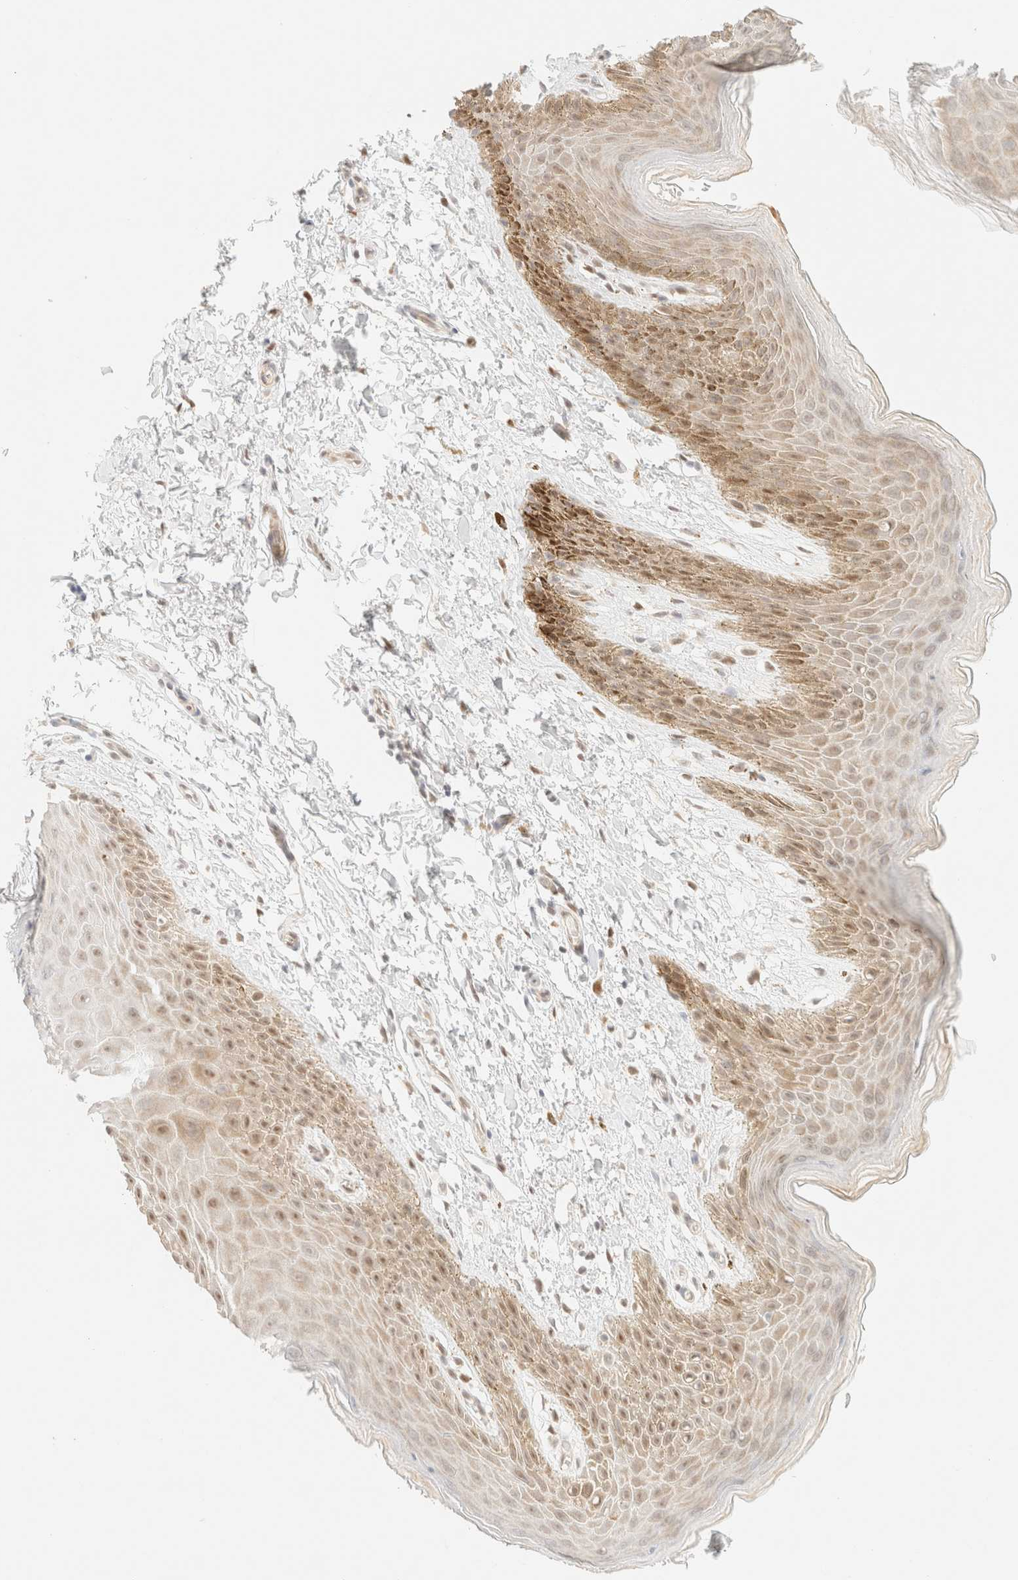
{"staining": {"intensity": "moderate", "quantity": "<25%", "location": "cytoplasmic/membranous,nuclear"}, "tissue": "skin", "cell_type": "Epidermal cells", "image_type": "normal", "snomed": [{"axis": "morphology", "description": "Normal tissue, NOS"}, {"axis": "topography", "description": "Anal"}, {"axis": "topography", "description": "Peripheral nerve tissue"}], "caption": "Protein expression by immunohistochemistry shows moderate cytoplasmic/membranous,nuclear positivity in approximately <25% of epidermal cells in unremarkable skin.", "gene": "TSR1", "patient": {"sex": "male", "age": 44}}